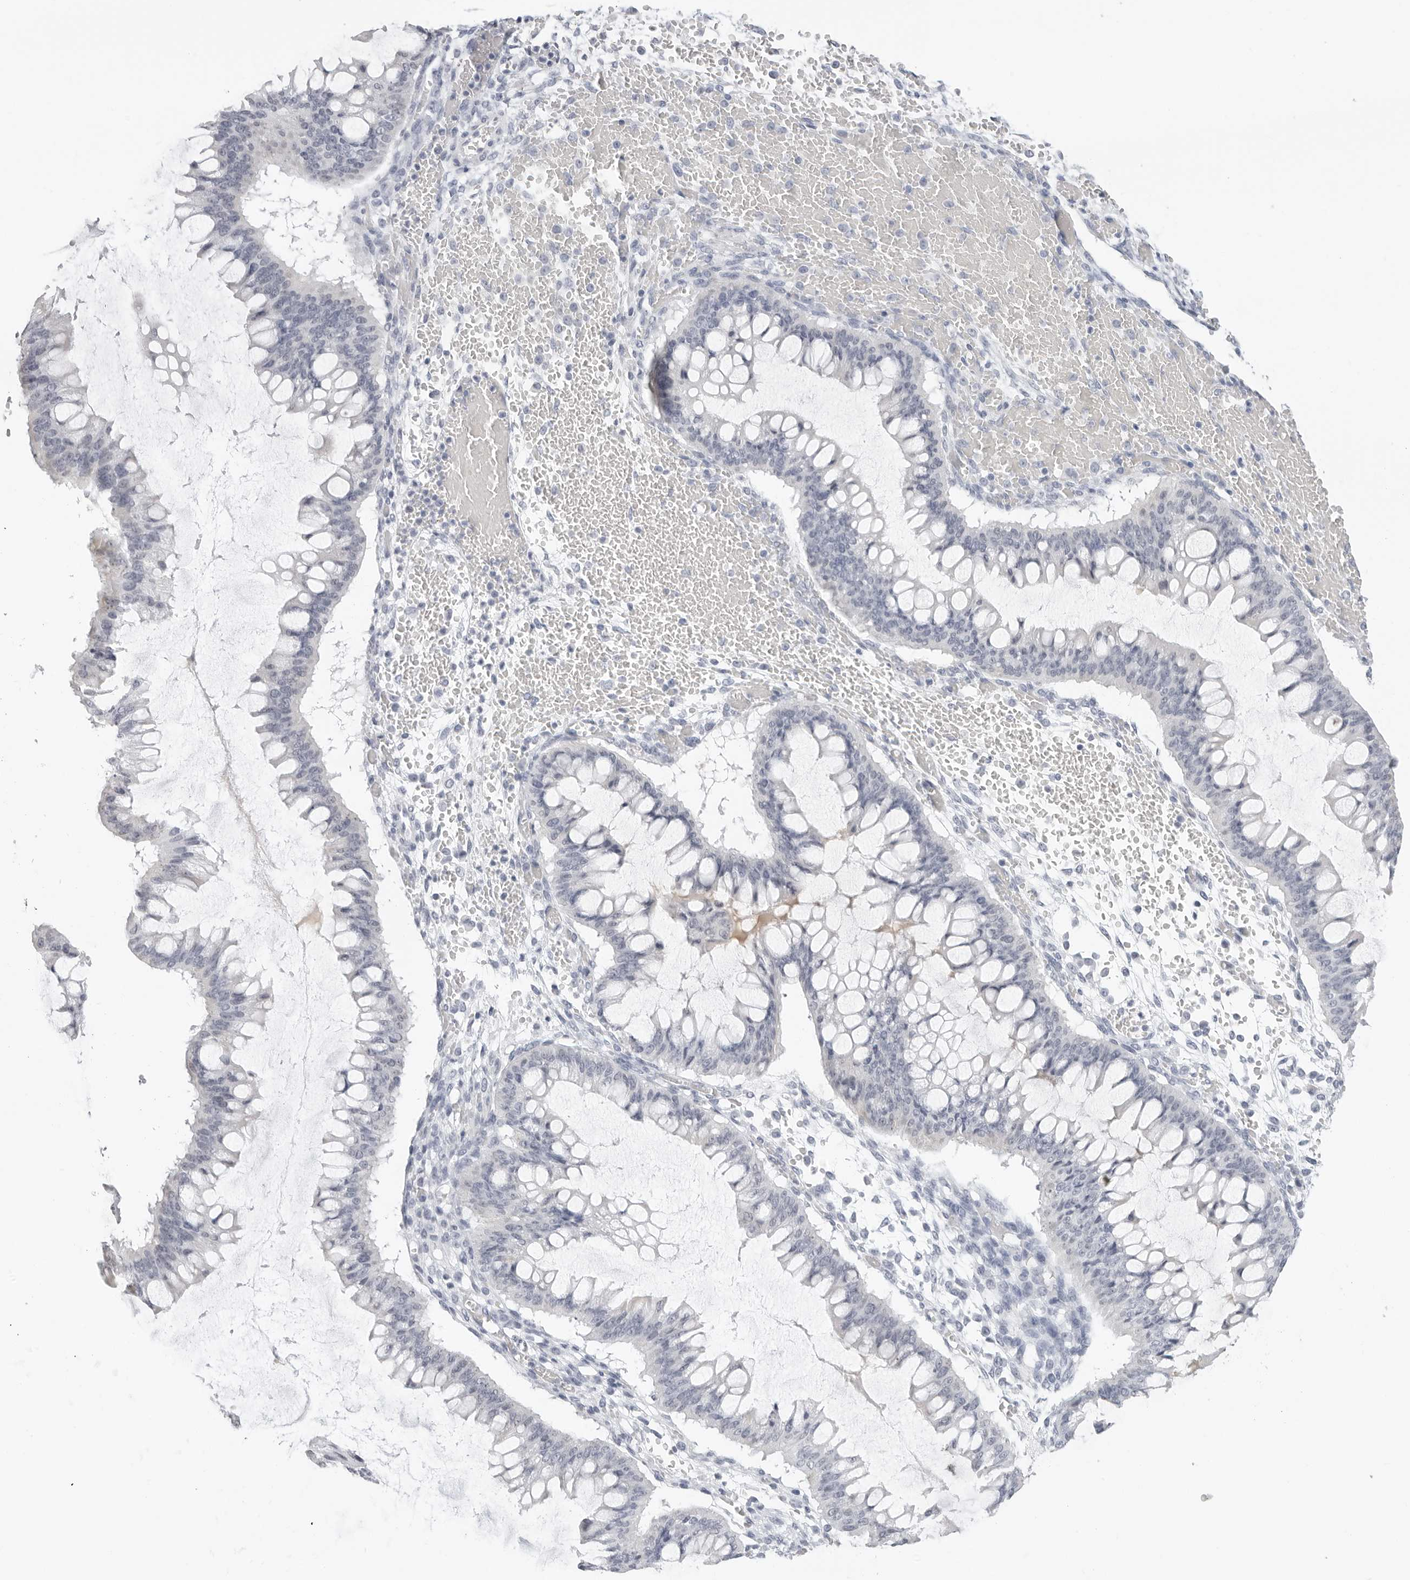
{"staining": {"intensity": "negative", "quantity": "none", "location": "none"}, "tissue": "ovarian cancer", "cell_type": "Tumor cells", "image_type": "cancer", "snomed": [{"axis": "morphology", "description": "Cystadenocarcinoma, mucinous, NOS"}, {"axis": "topography", "description": "Ovary"}], "caption": "The micrograph displays no significant expression in tumor cells of ovarian mucinous cystadenocarcinoma.", "gene": "AGMAT", "patient": {"sex": "female", "age": 73}}